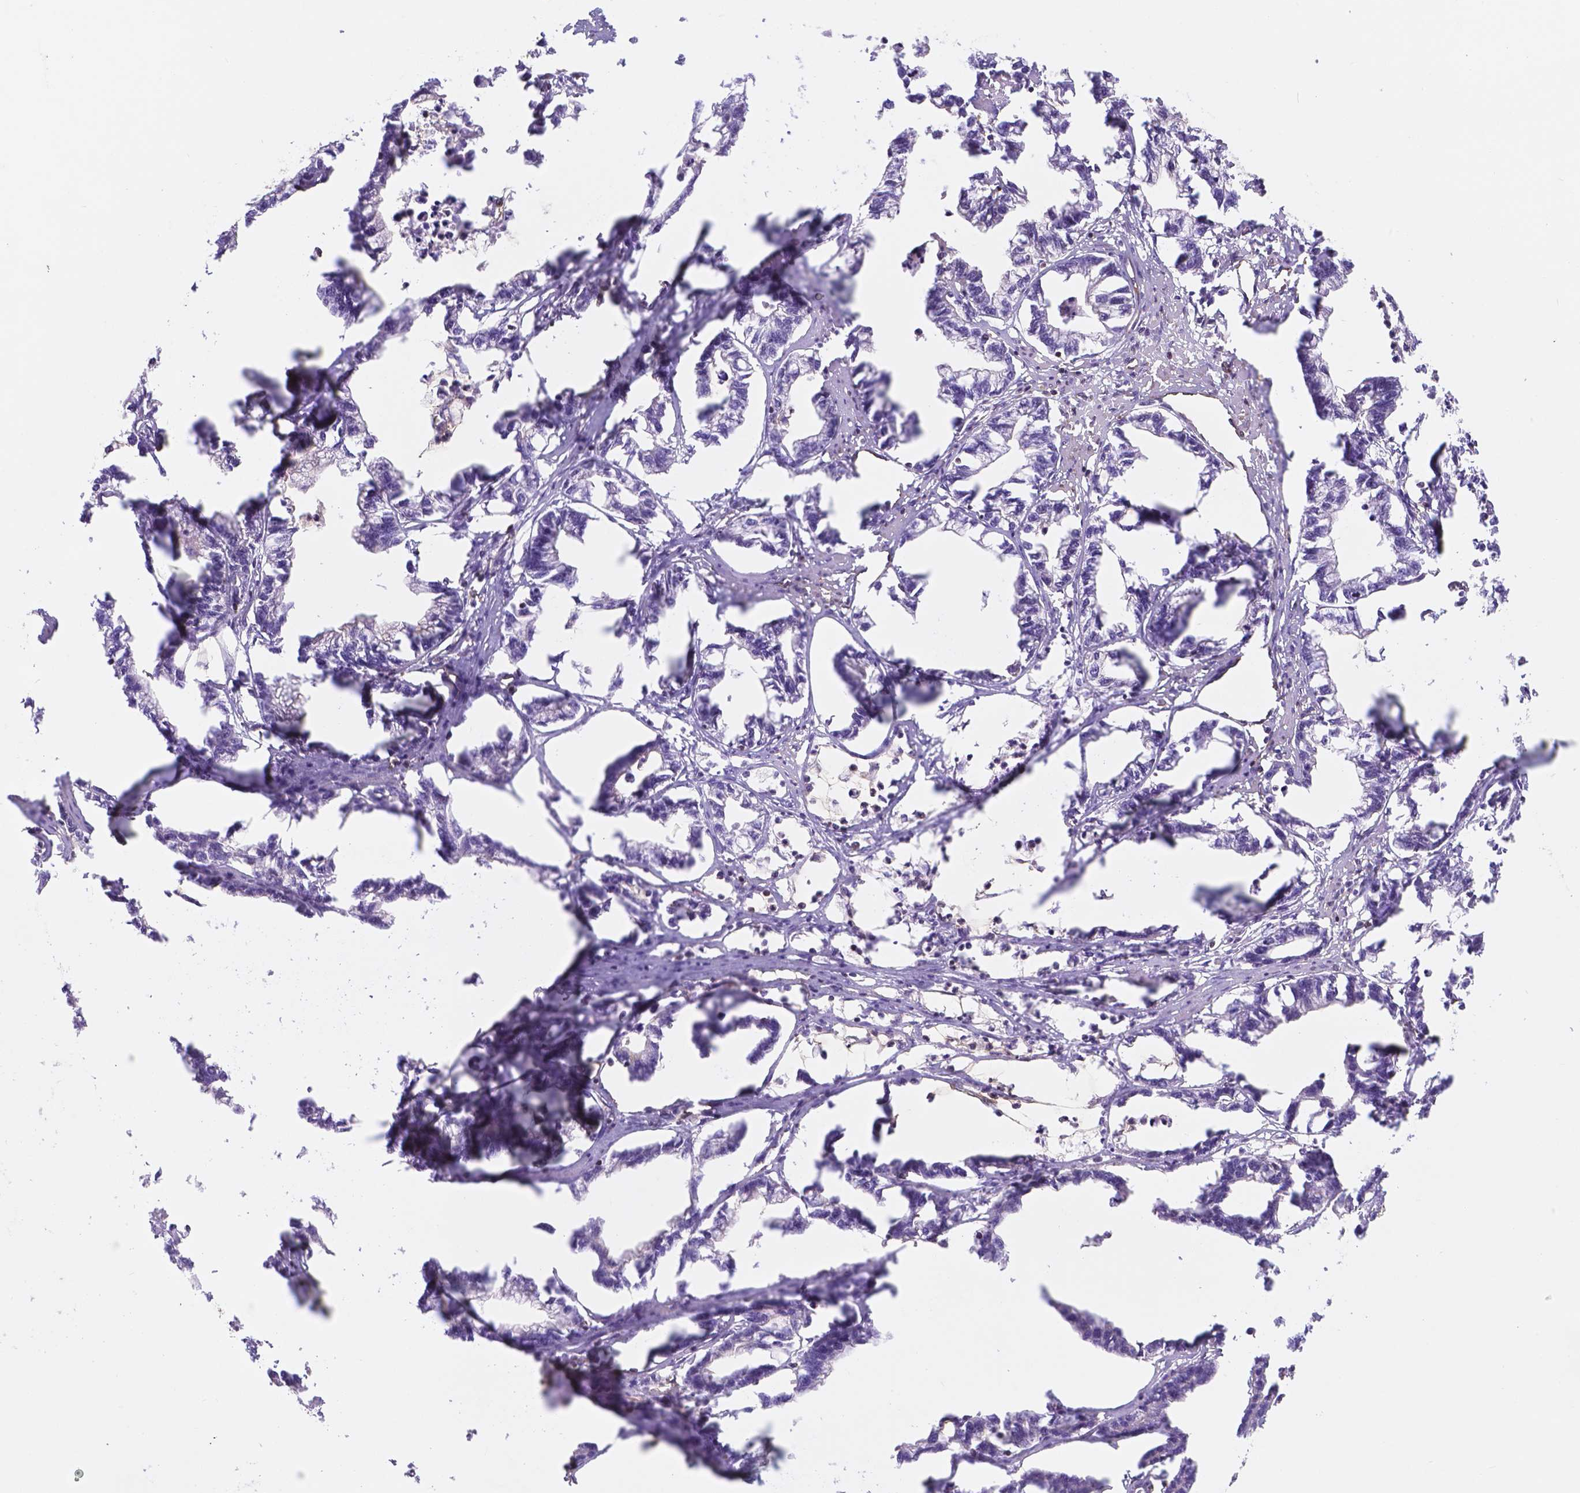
{"staining": {"intensity": "negative", "quantity": "none", "location": "none"}, "tissue": "stomach cancer", "cell_type": "Tumor cells", "image_type": "cancer", "snomed": [{"axis": "morphology", "description": "Adenocarcinoma, NOS"}, {"axis": "topography", "description": "Stomach"}], "caption": "This is a photomicrograph of IHC staining of stomach adenocarcinoma, which shows no staining in tumor cells.", "gene": "DMWD", "patient": {"sex": "male", "age": 83}}